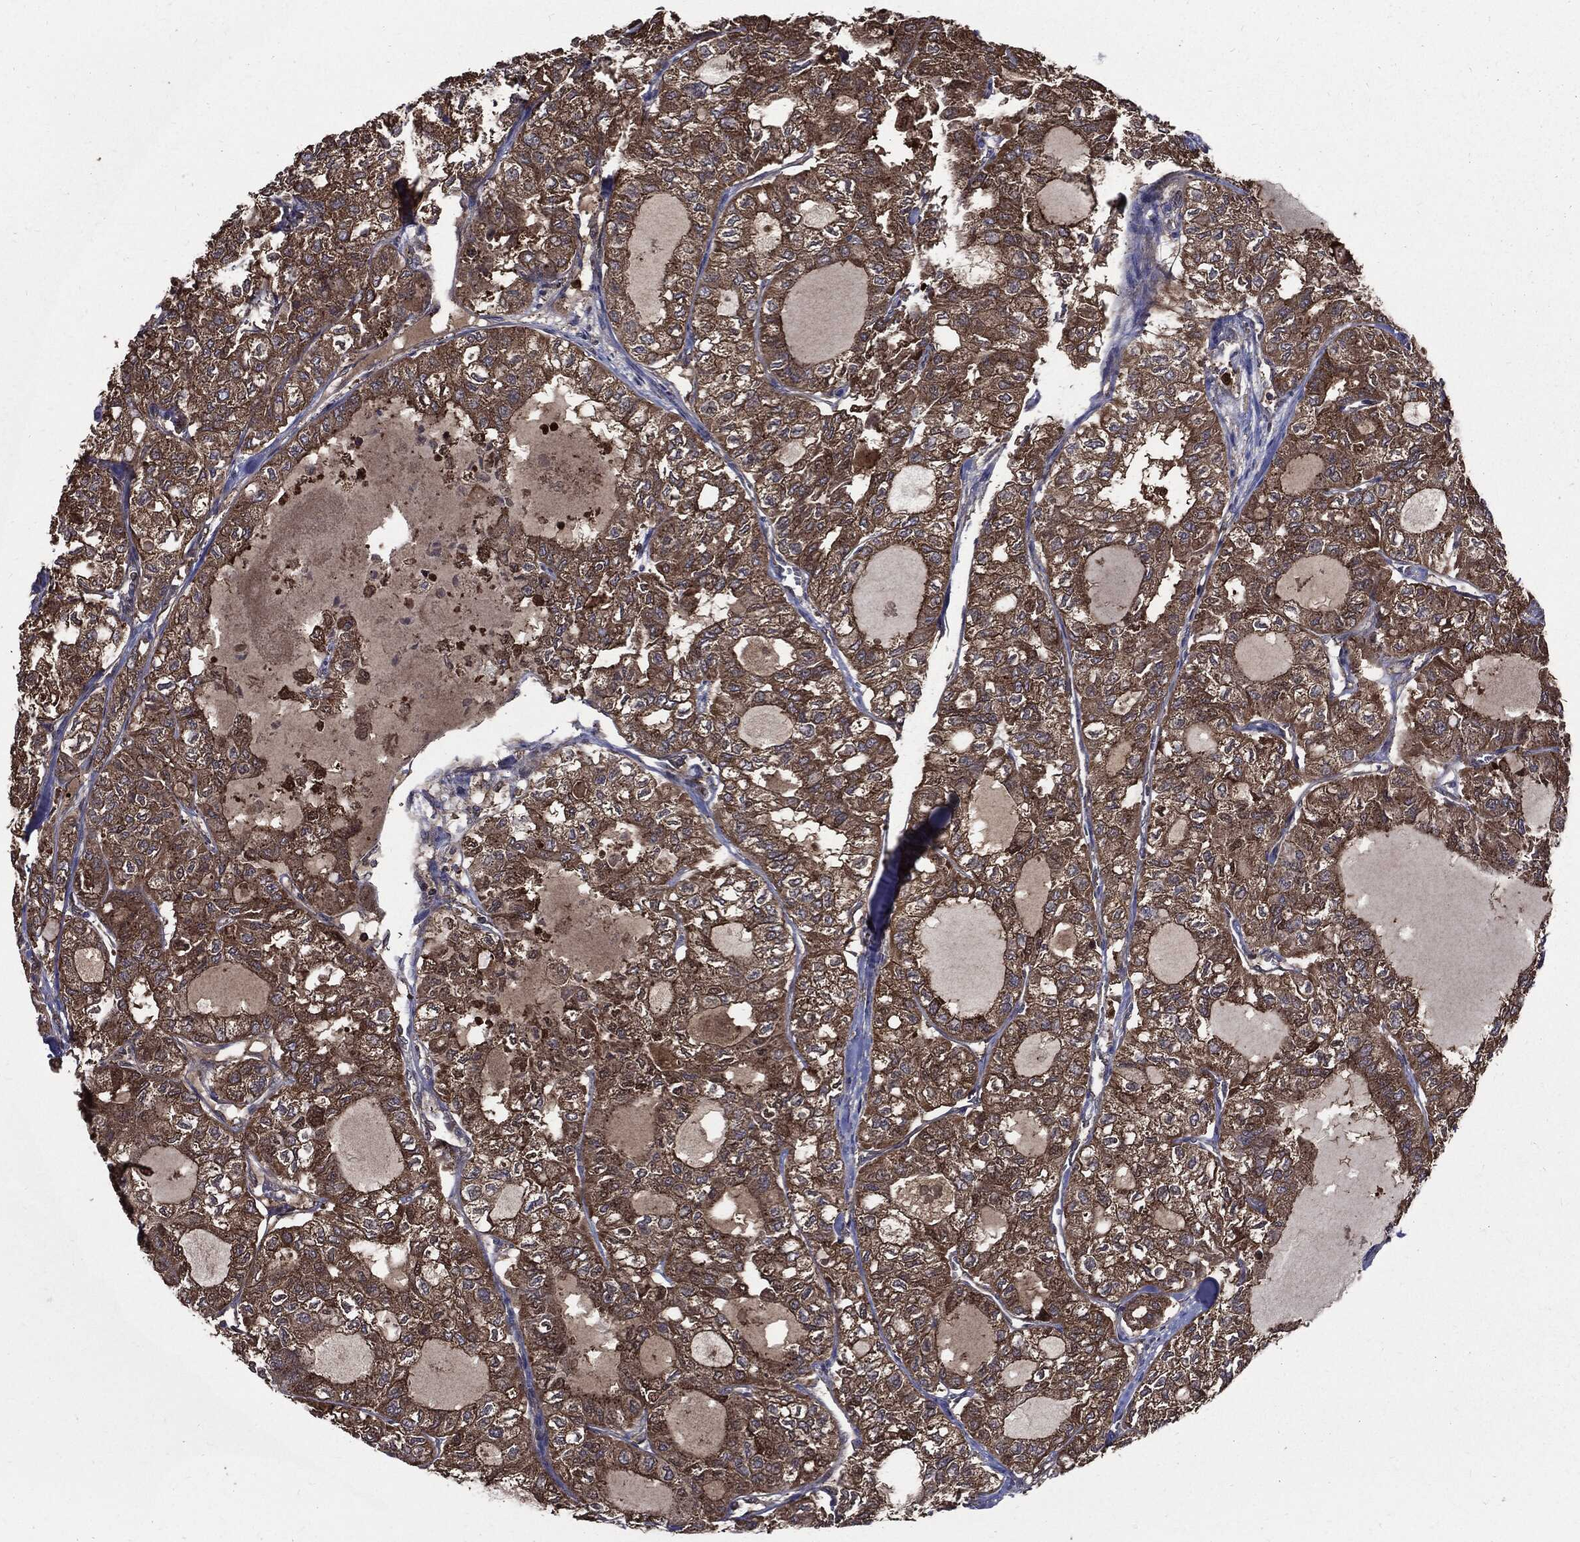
{"staining": {"intensity": "strong", "quantity": "25%-75%", "location": "cytoplasmic/membranous"}, "tissue": "thyroid cancer", "cell_type": "Tumor cells", "image_type": "cancer", "snomed": [{"axis": "morphology", "description": "Follicular adenoma carcinoma, NOS"}, {"axis": "topography", "description": "Thyroid gland"}], "caption": "Human follicular adenoma carcinoma (thyroid) stained with a brown dye exhibits strong cytoplasmic/membranous positive positivity in about 25%-75% of tumor cells.", "gene": "PDCD6IP", "patient": {"sex": "male", "age": 75}}